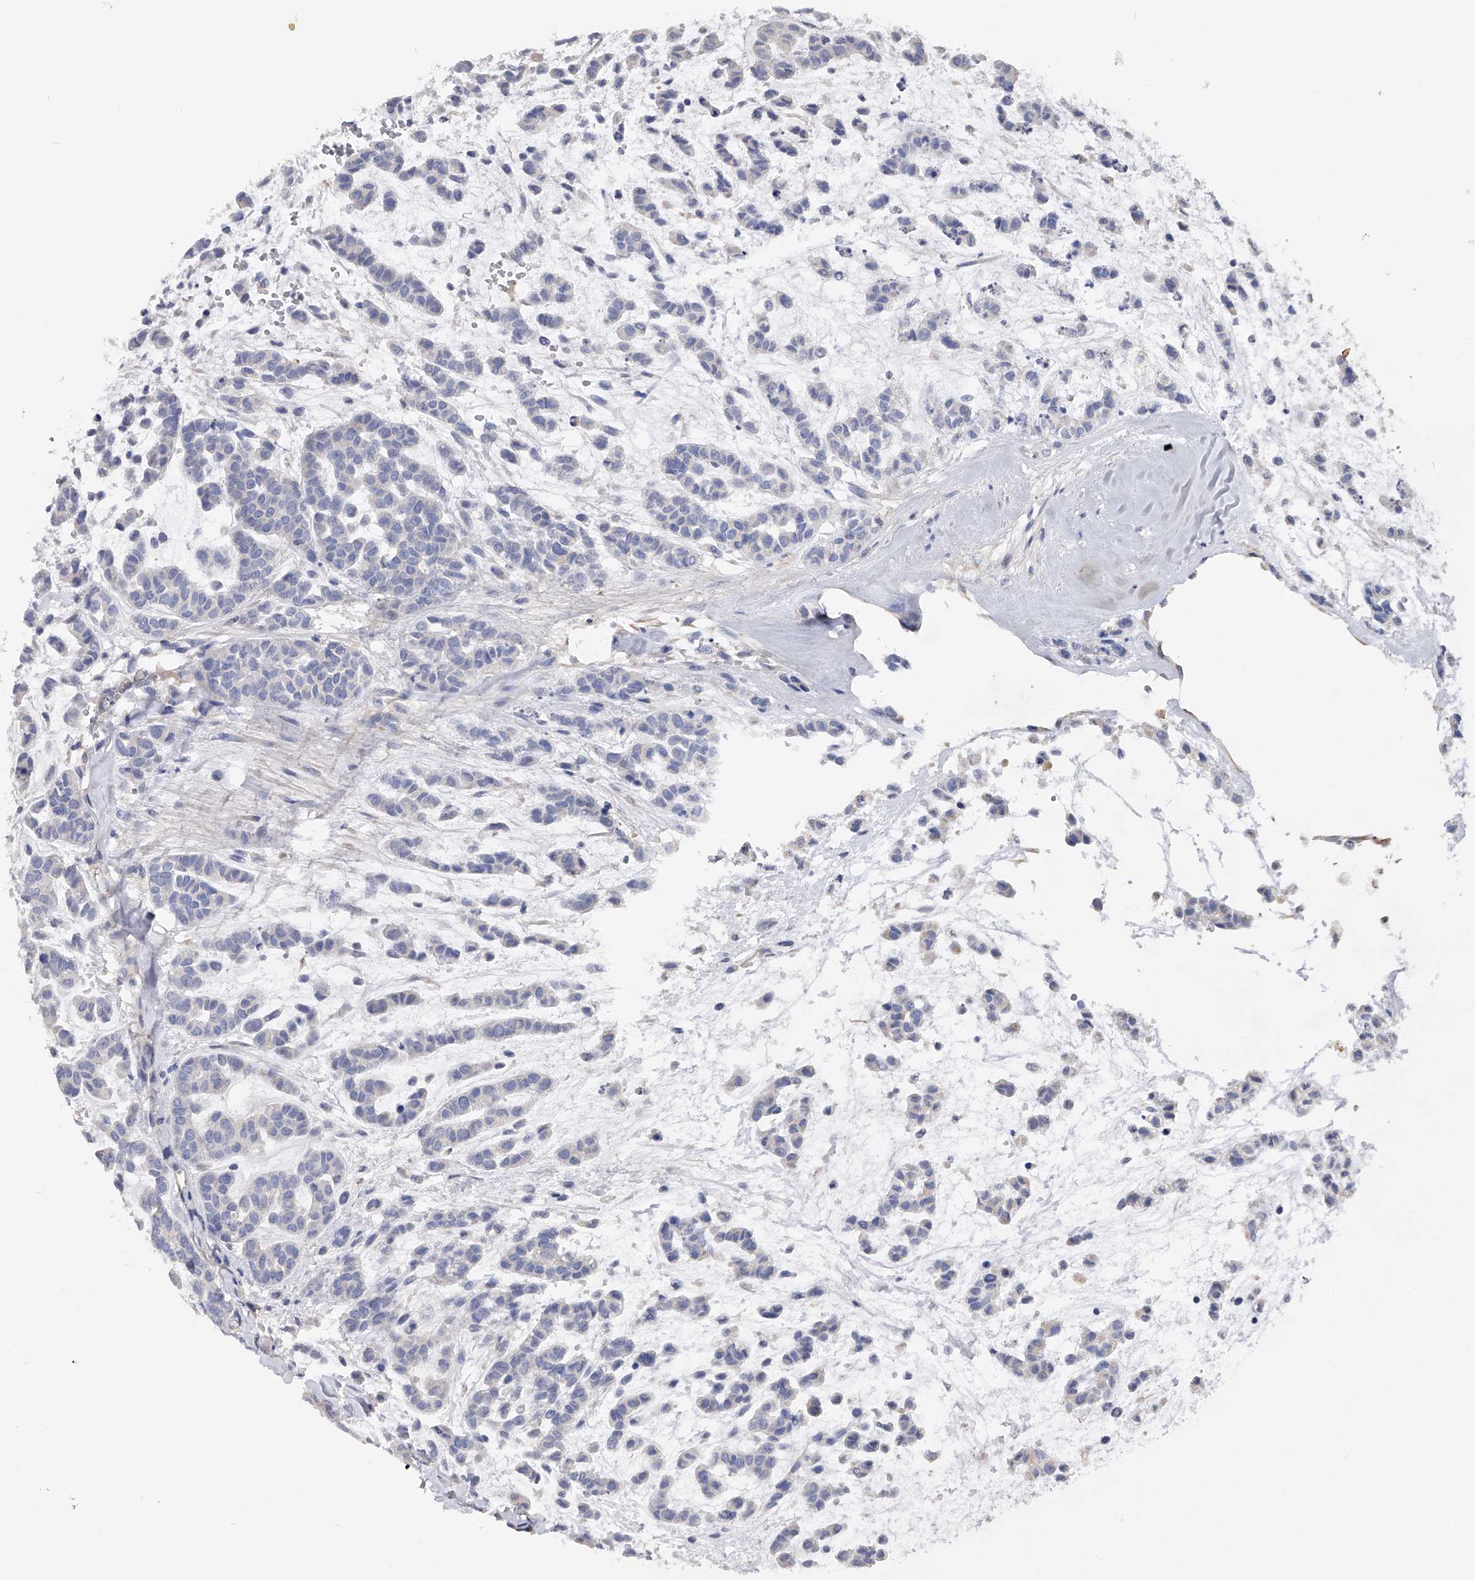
{"staining": {"intensity": "negative", "quantity": "none", "location": "none"}, "tissue": "head and neck cancer", "cell_type": "Tumor cells", "image_type": "cancer", "snomed": [{"axis": "morphology", "description": "Adenocarcinoma, NOS"}, {"axis": "morphology", "description": "Adenoma, NOS"}, {"axis": "topography", "description": "Head-Neck"}], "caption": "Adenocarcinoma (head and neck) was stained to show a protein in brown. There is no significant positivity in tumor cells.", "gene": "RWDD2A", "patient": {"sex": "female", "age": 55}}